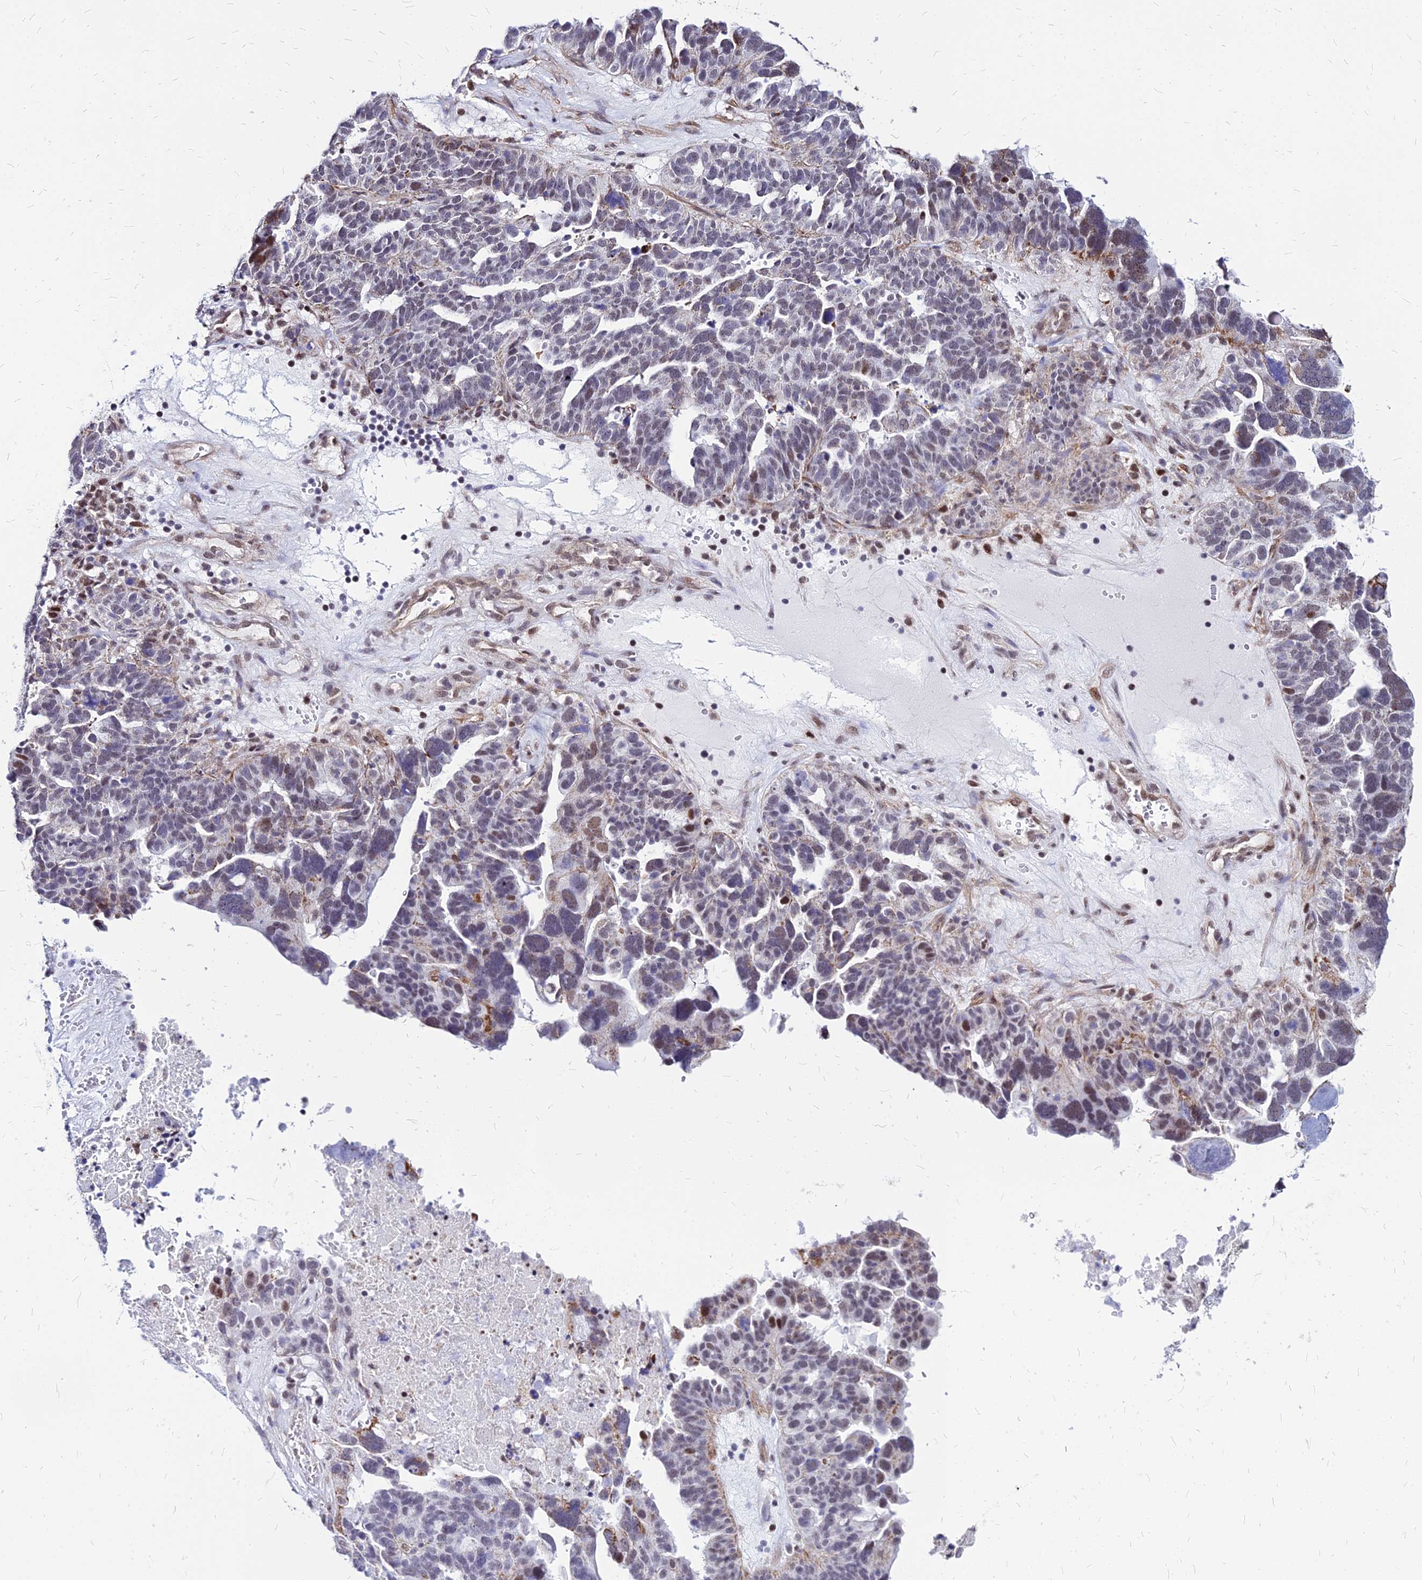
{"staining": {"intensity": "moderate", "quantity": "<25%", "location": "nuclear"}, "tissue": "ovarian cancer", "cell_type": "Tumor cells", "image_type": "cancer", "snomed": [{"axis": "morphology", "description": "Cystadenocarcinoma, serous, NOS"}, {"axis": "topography", "description": "Ovary"}], "caption": "Serous cystadenocarcinoma (ovarian) tissue exhibits moderate nuclear positivity in about <25% of tumor cells Using DAB (brown) and hematoxylin (blue) stains, captured at high magnification using brightfield microscopy.", "gene": "FDX2", "patient": {"sex": "female", "age": 59}}